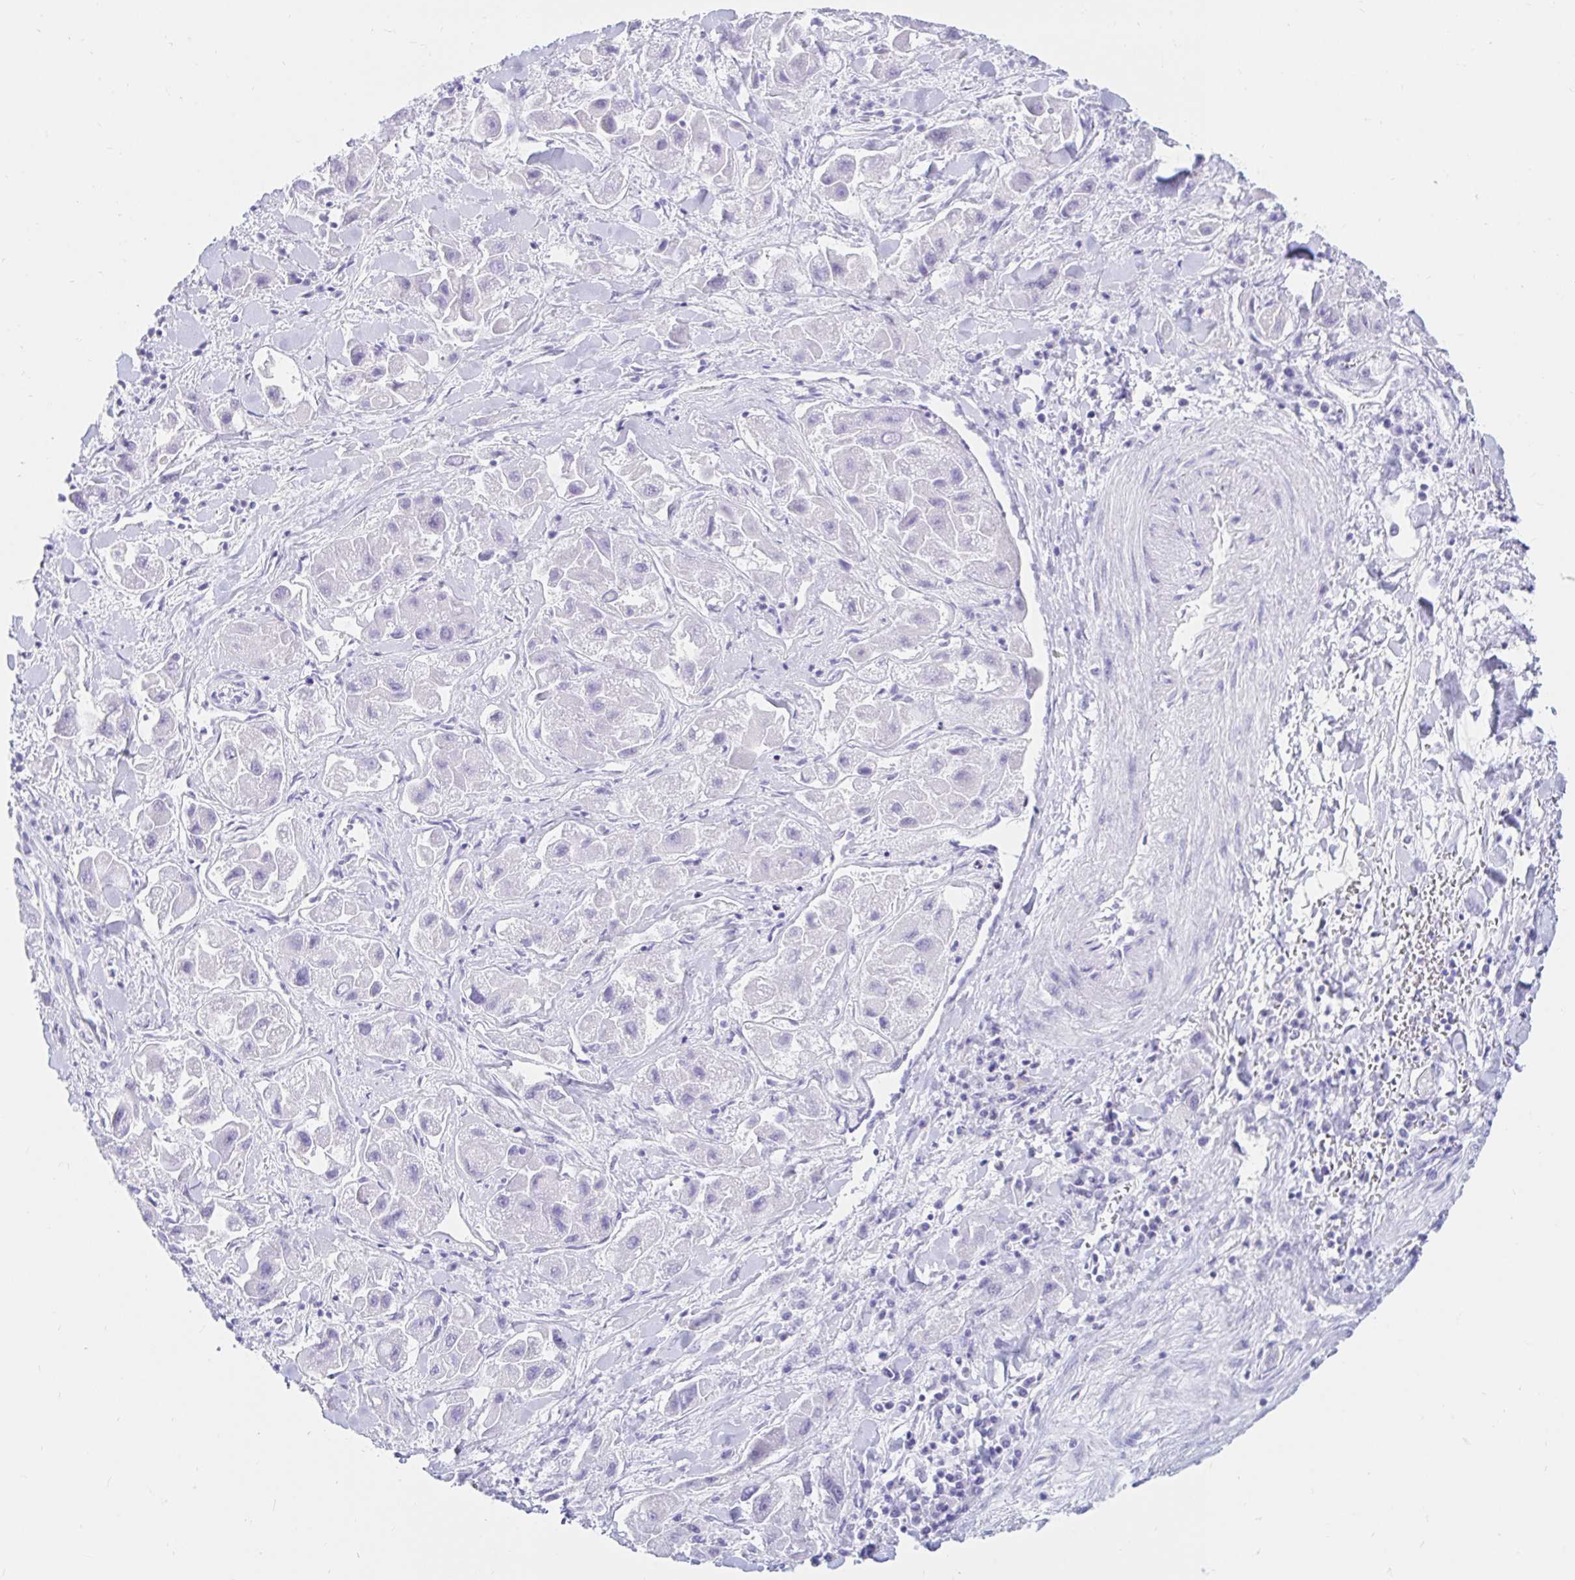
{"staining": {"intensity": "negative", "quantity": "none", "location": "none"}, "tissue": "liver cancer", "cell_type": "Tumor cells", "image_type": "cancer", "snomed": [{"axis": "morphology", "description": "Carcinoma, Hepatocellular, NOS"}, {"axis": "topography", "description": "Liver"}], "caption": "Liver cancer stained for a protein using immunohistochemistry (IHC) displays no expression tumor cells.", "gene": "OR6T1", "patient": {"sex": "male", "age": 24}}